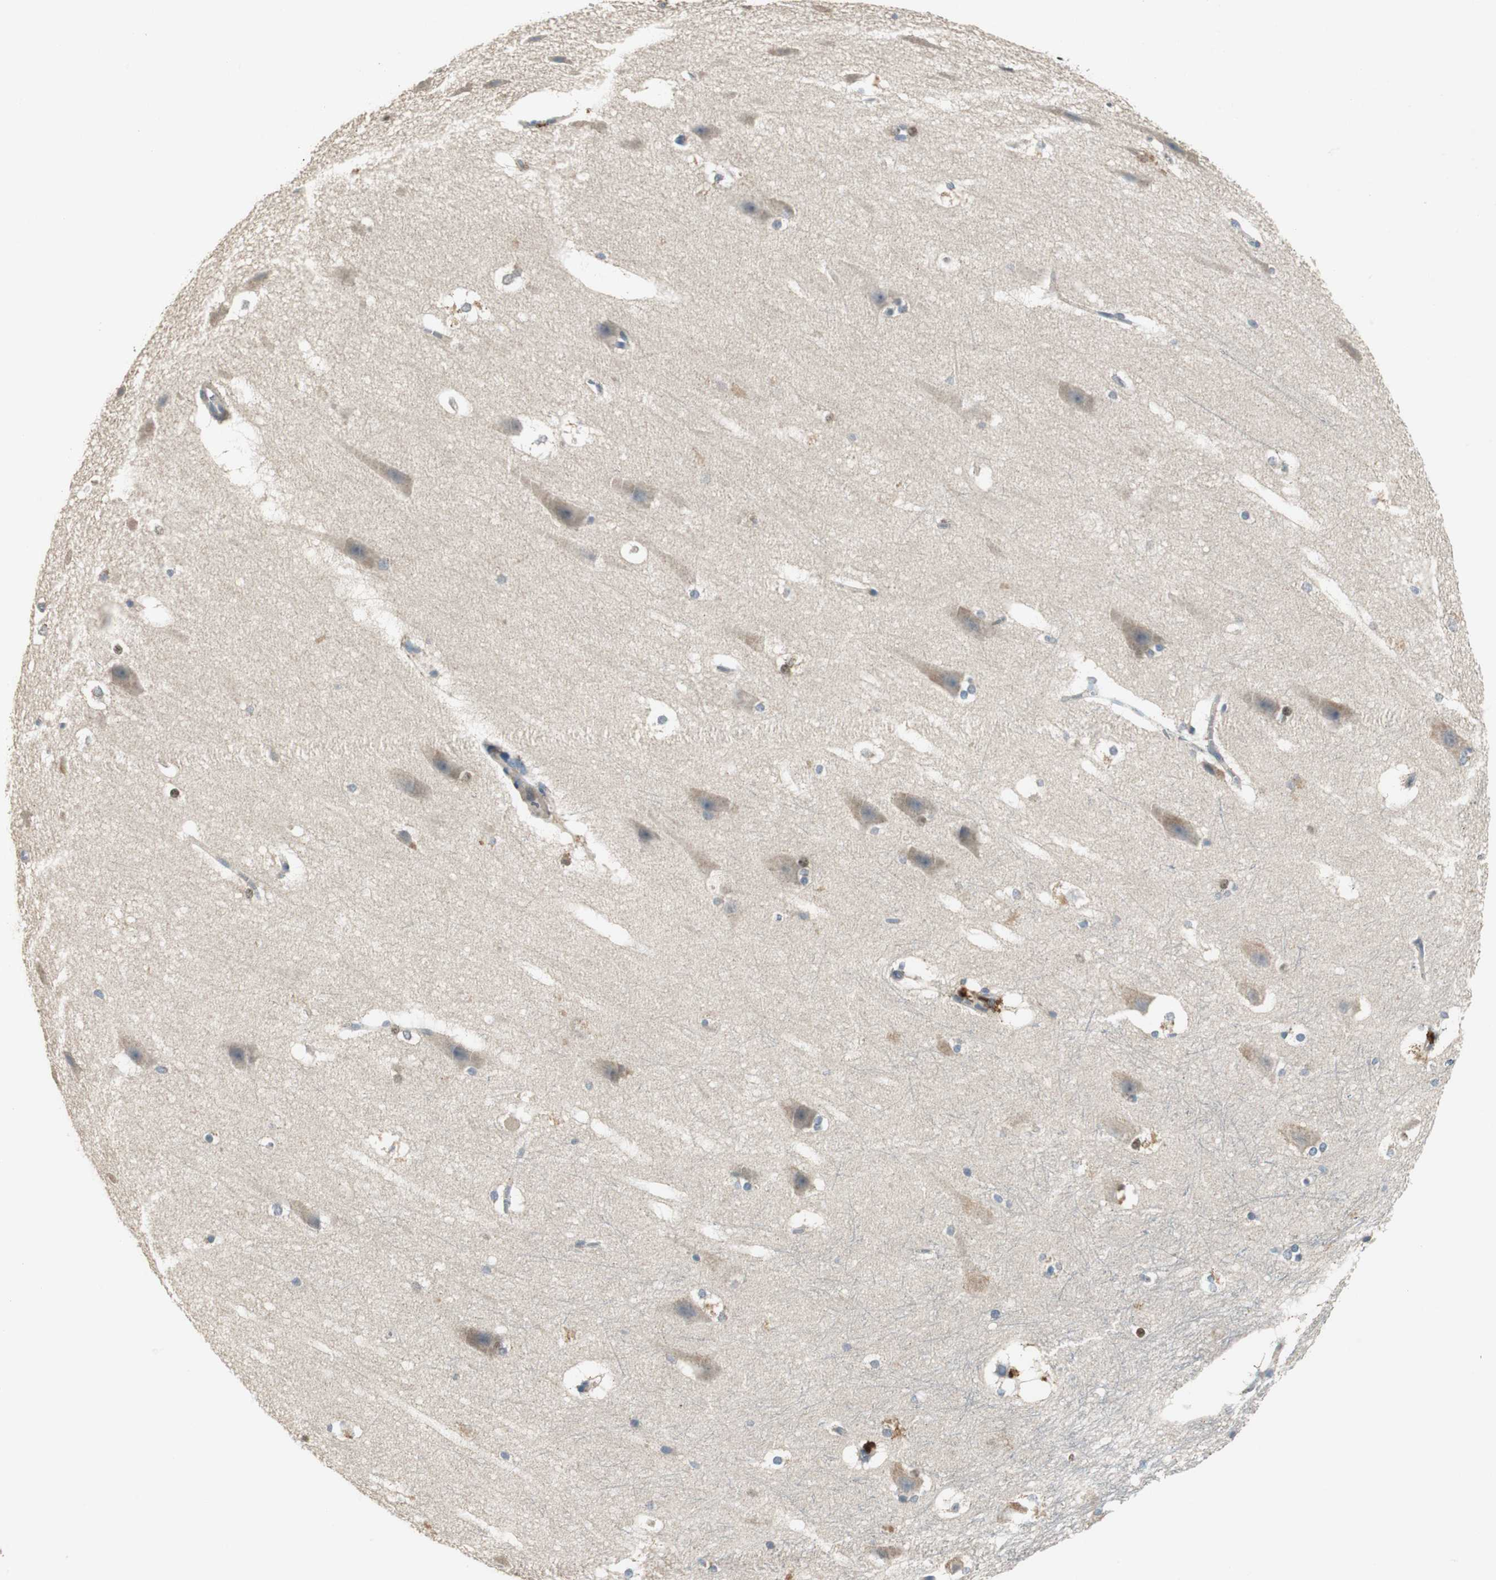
{"staining": {"intensity": "negative", "quantity": "none", "location": "none"}, "tissue": "hippocampus", "cell_type": "Glial cells", "image_type": "normal", "snomed": [{"axis": "morphology", "description": "Normal tissue, NOS"}, {"axis": "topography", "description": "Hippocampus"}], "caption": "A high-resolution photomicrograph shows IHC staining of benign hippocampus, which exhibits no significant expression in glial cells.", "gene": "MYT1", "patient": {"sex": "female", "age": 19}}